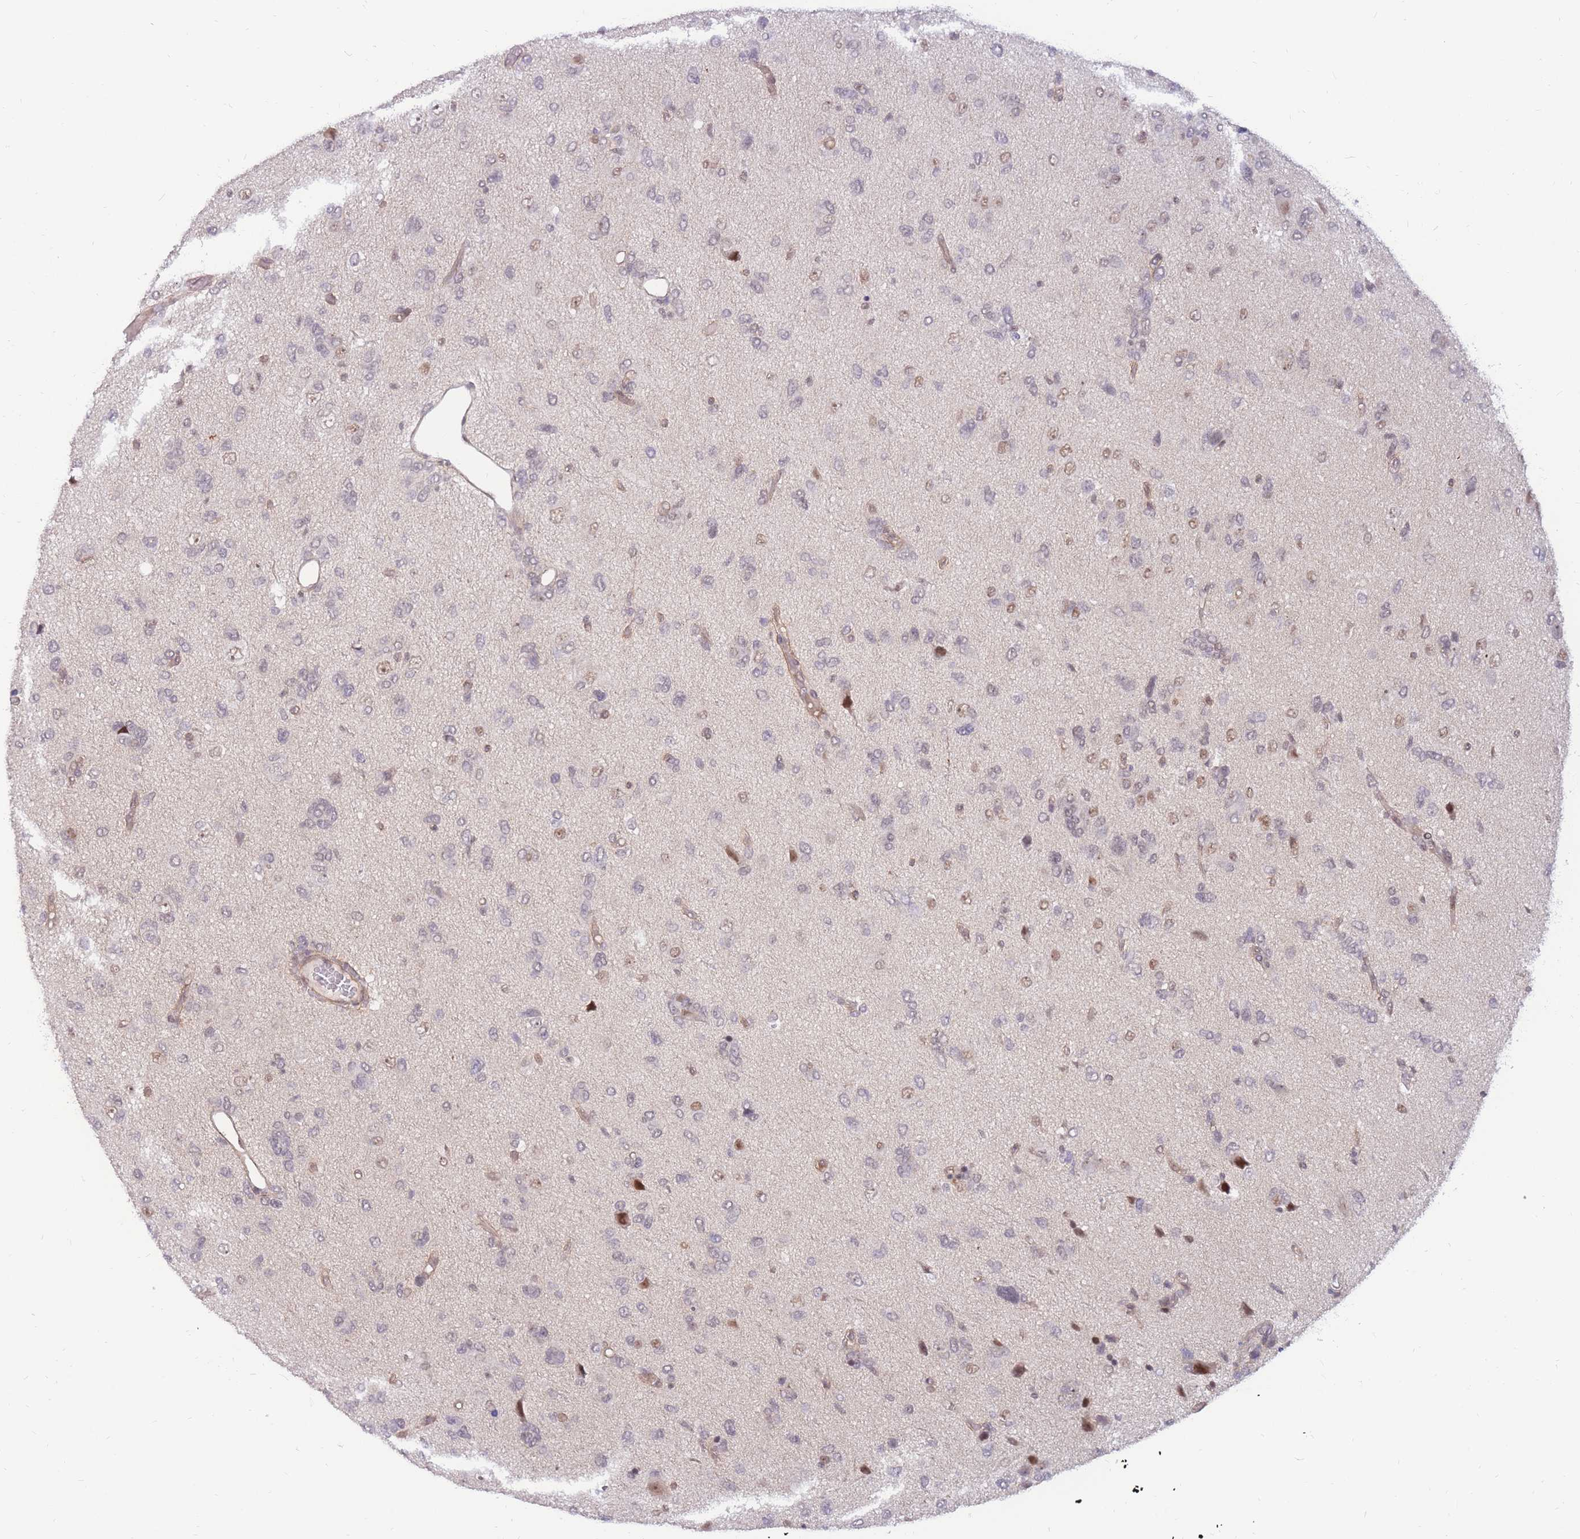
{"staining": {"intensity": "weak", "quantity": "<25%", "location": "nuclear"}, "tissue": "glioma", "cell_type": "Tumor cells", "image_type": "cancer", "snomed": [{"axis": "morphology", "description": "Glioma, malignant, High grade"}, {"axis": "topography", "description": "Brain"}], "caption": "This is an immunohistochemistry image of human malignant high-grade glioma. There is no expression in tumor cells.", "gene": "ERICH6B", "patient": {"sex": "female", "age": 59}}